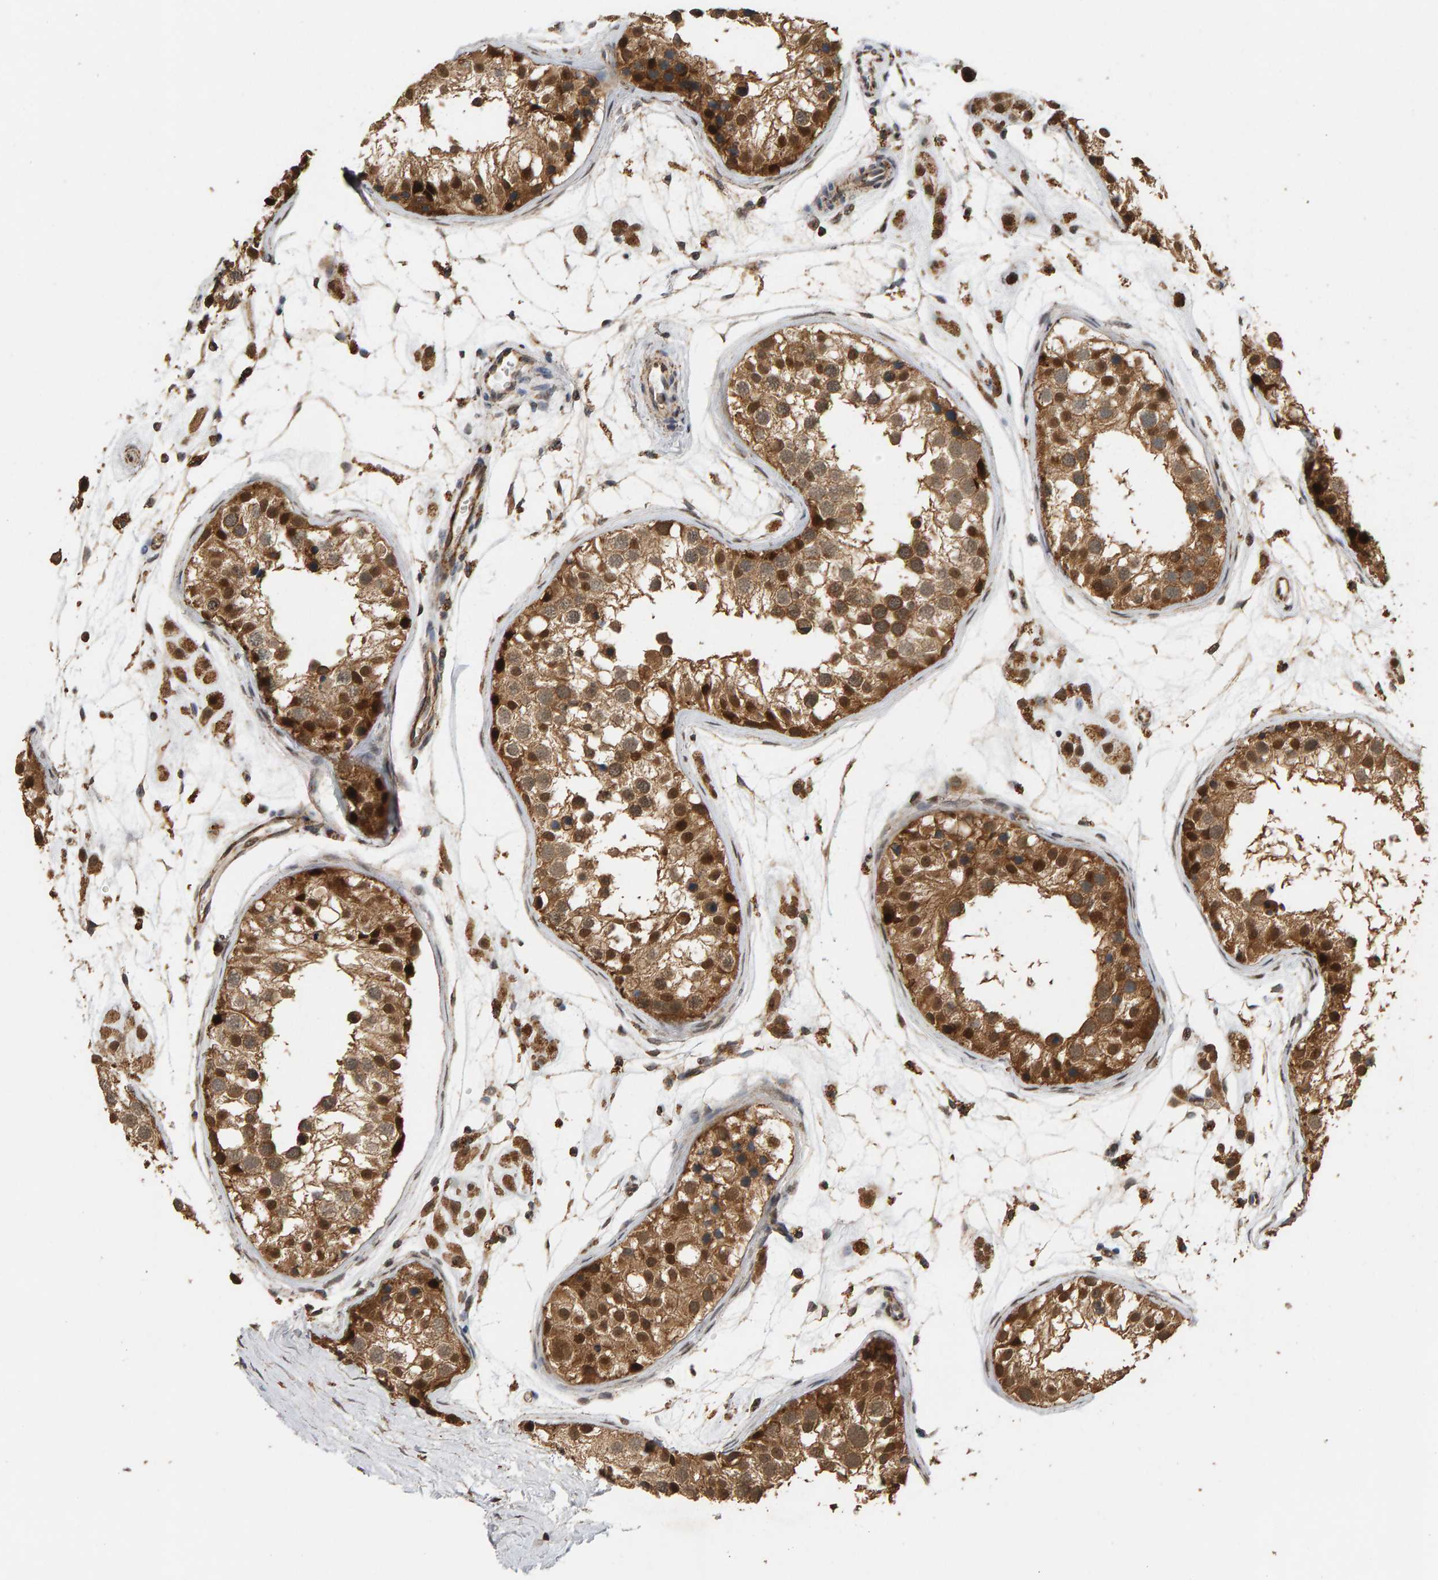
{"staining": {"intensity": "moderate", "quantity": ">75%", "location": "cytoplasmic/membranous,nuclear"}, "tissue": "testis", "cell_type": "Cells in seminiferous ducts", "image_type": "normal", "snomed": [{"axis": "morphology", "description": "Normal tissue, NOS"}, {"axis": "morphology", "description": "Adenocarcinoma, metastatic, NOS"}, {"axis": "topography", "description": "Testis"}], "caption": "Normal testis was stained to show a protein in brown. There is medium levels of moderate cytoplasmic/membranous,nuclear positivity in approximately >75% of cells in seminiferous ducts. (DAB IHC, brown staining for protein, blue staining for nuclei).", "gene": "GSTK1", "patient": {"sex": "male", "age": 26}}